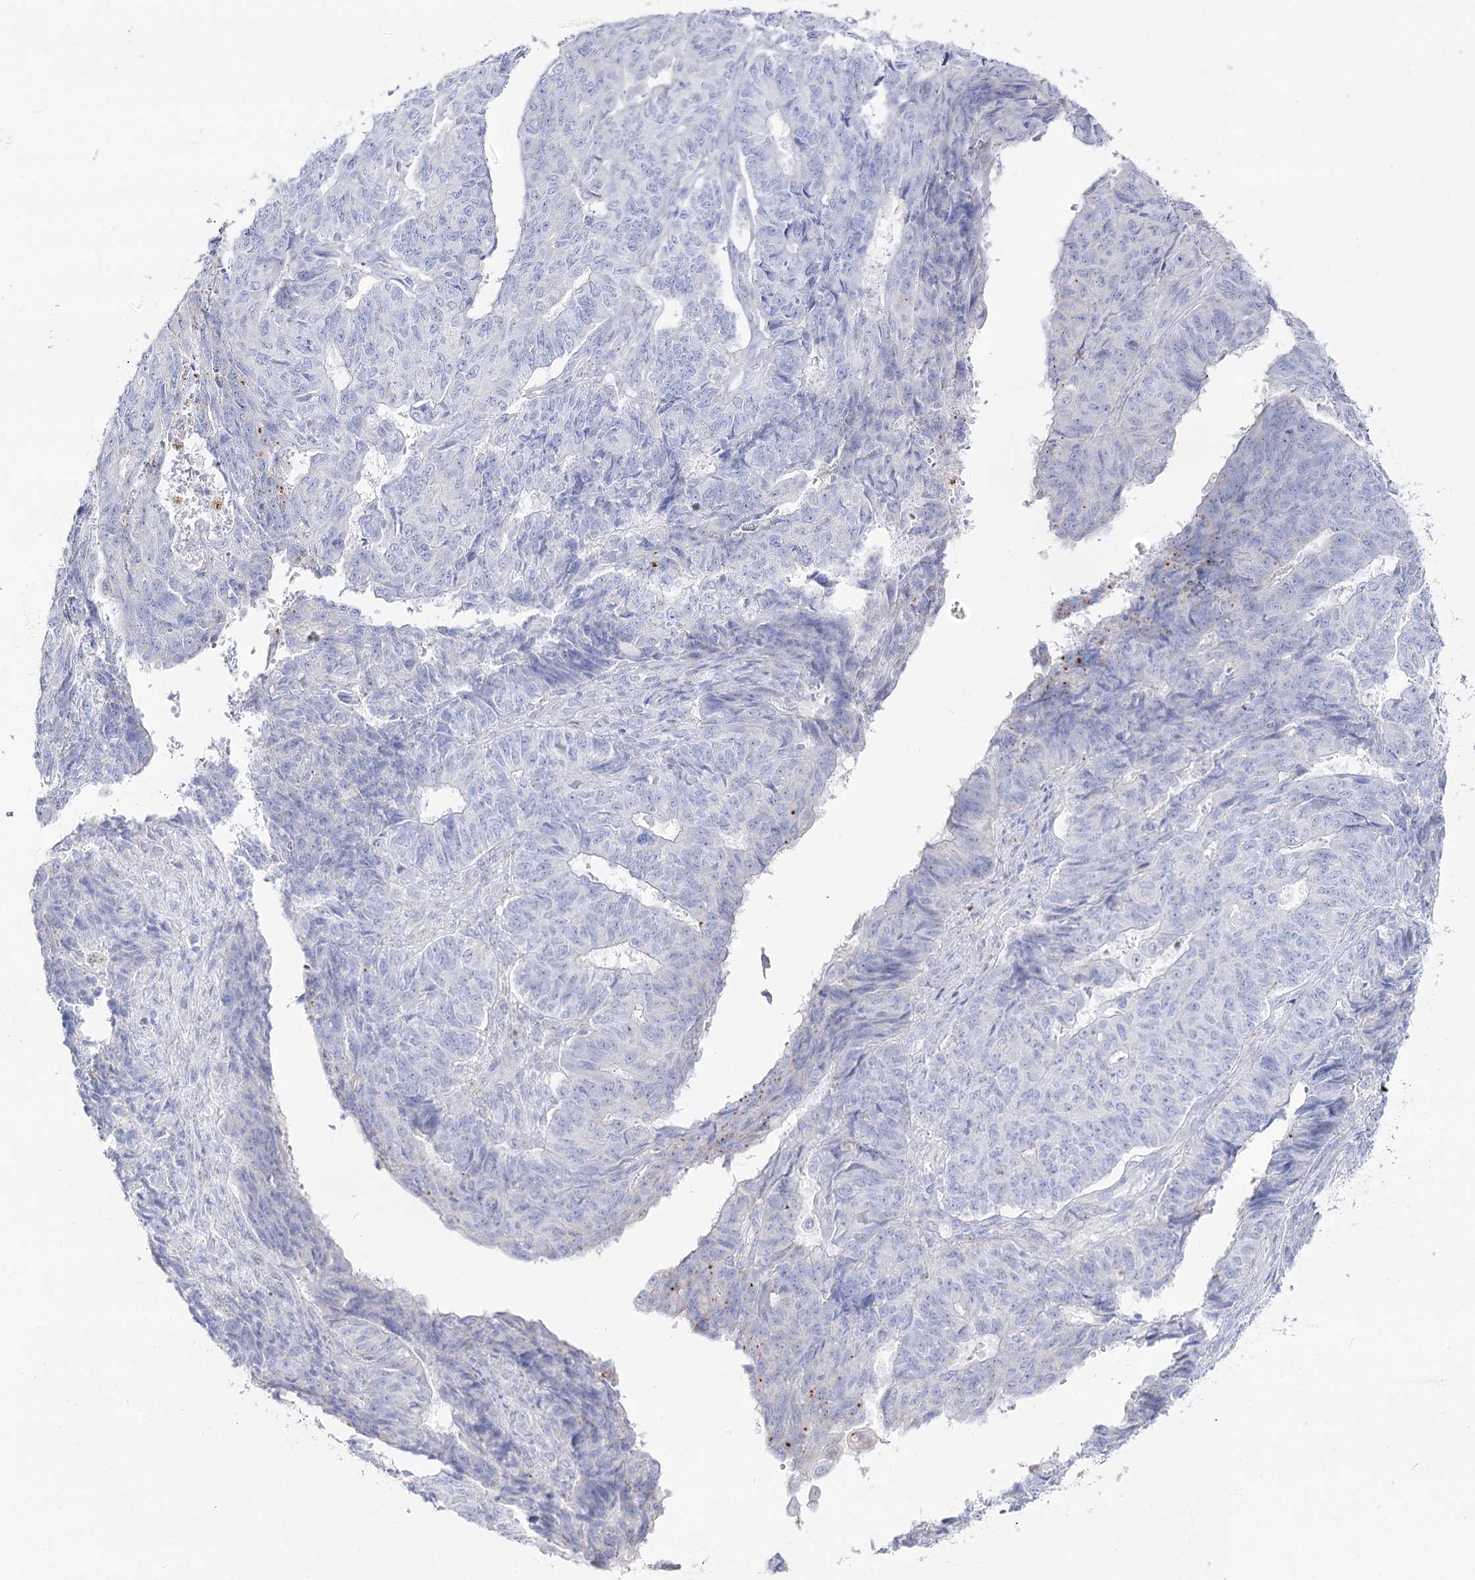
{"staining": {"intensity": "negative", "quantity": "none", "location": "none"}, "tissue": "endometrial cancer", "cell_type": "Tumor cells", "image_type": "cancer", "snomed": [{"axis": "morphology", "description": "Adenocarcinoma, NOS"}, {"axis": "topography", "description": "Endometrium"}], "caption": "This is an immunohistochemistry photomicrograph of human endometrial cancer (adenocarcinoma). There is no staining in tumor cells.", "gene": "SLC3A1", "patient": {"sex": "female", "age": 32}}